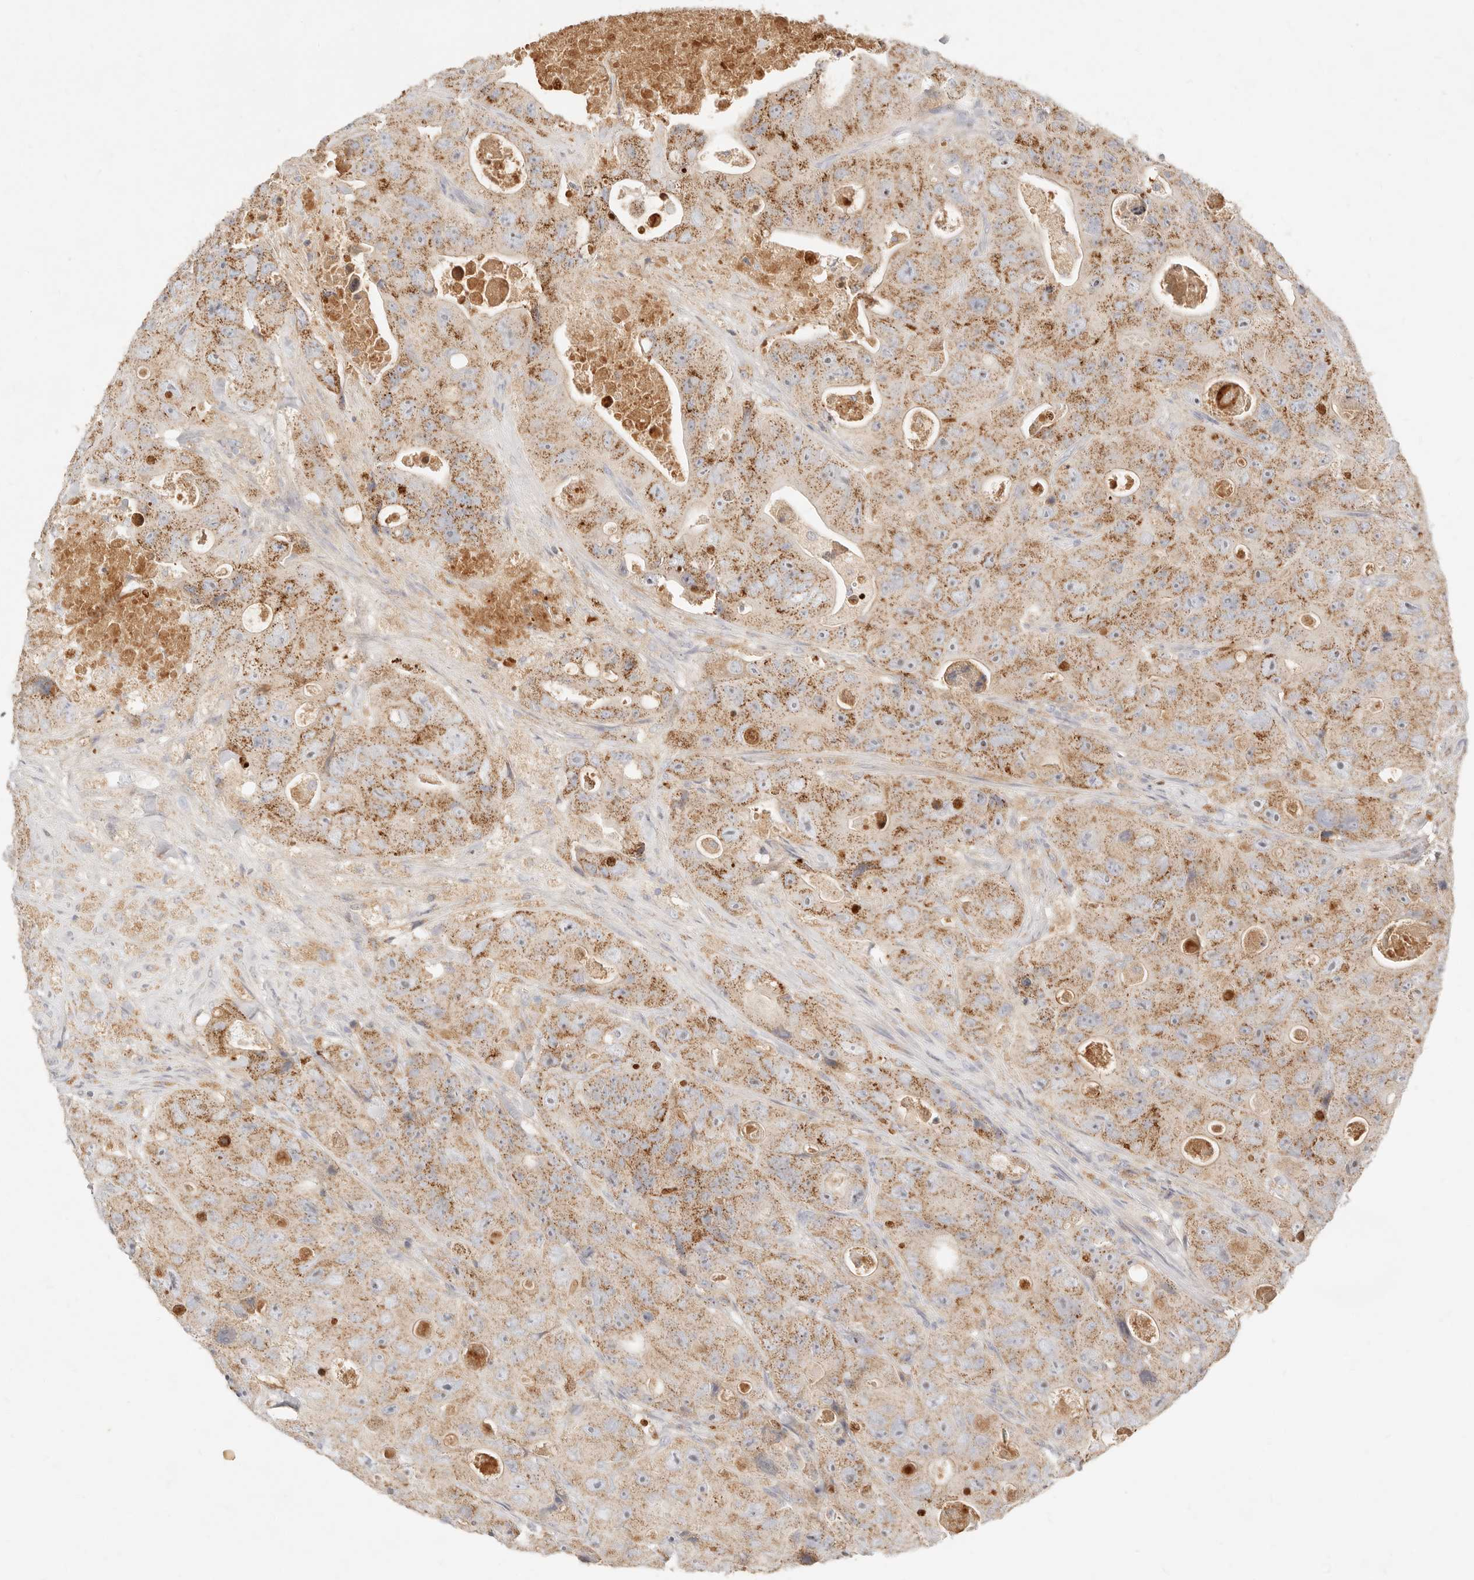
{"staining": {"intensity": "moderate", "quantity": ">75%", "location": "cytoplasmic/membranous"}, "tissue": "colorectal cancer", "cell_type": "Tumor cells", "image_type": "cancer", "snomed": [{"axis": "morphology", "description": "Adenocarcinoma, NOS"}, {"axis": "topography", "description": "Colon"}], "caption": "A brown stain highlights moderate cytoplasmic/membranous expression of a protein in human colorectal adenocarcinoma tumor cells.", "gene": "ACOX1", "patient": {"sex": "female", "age": 46}}